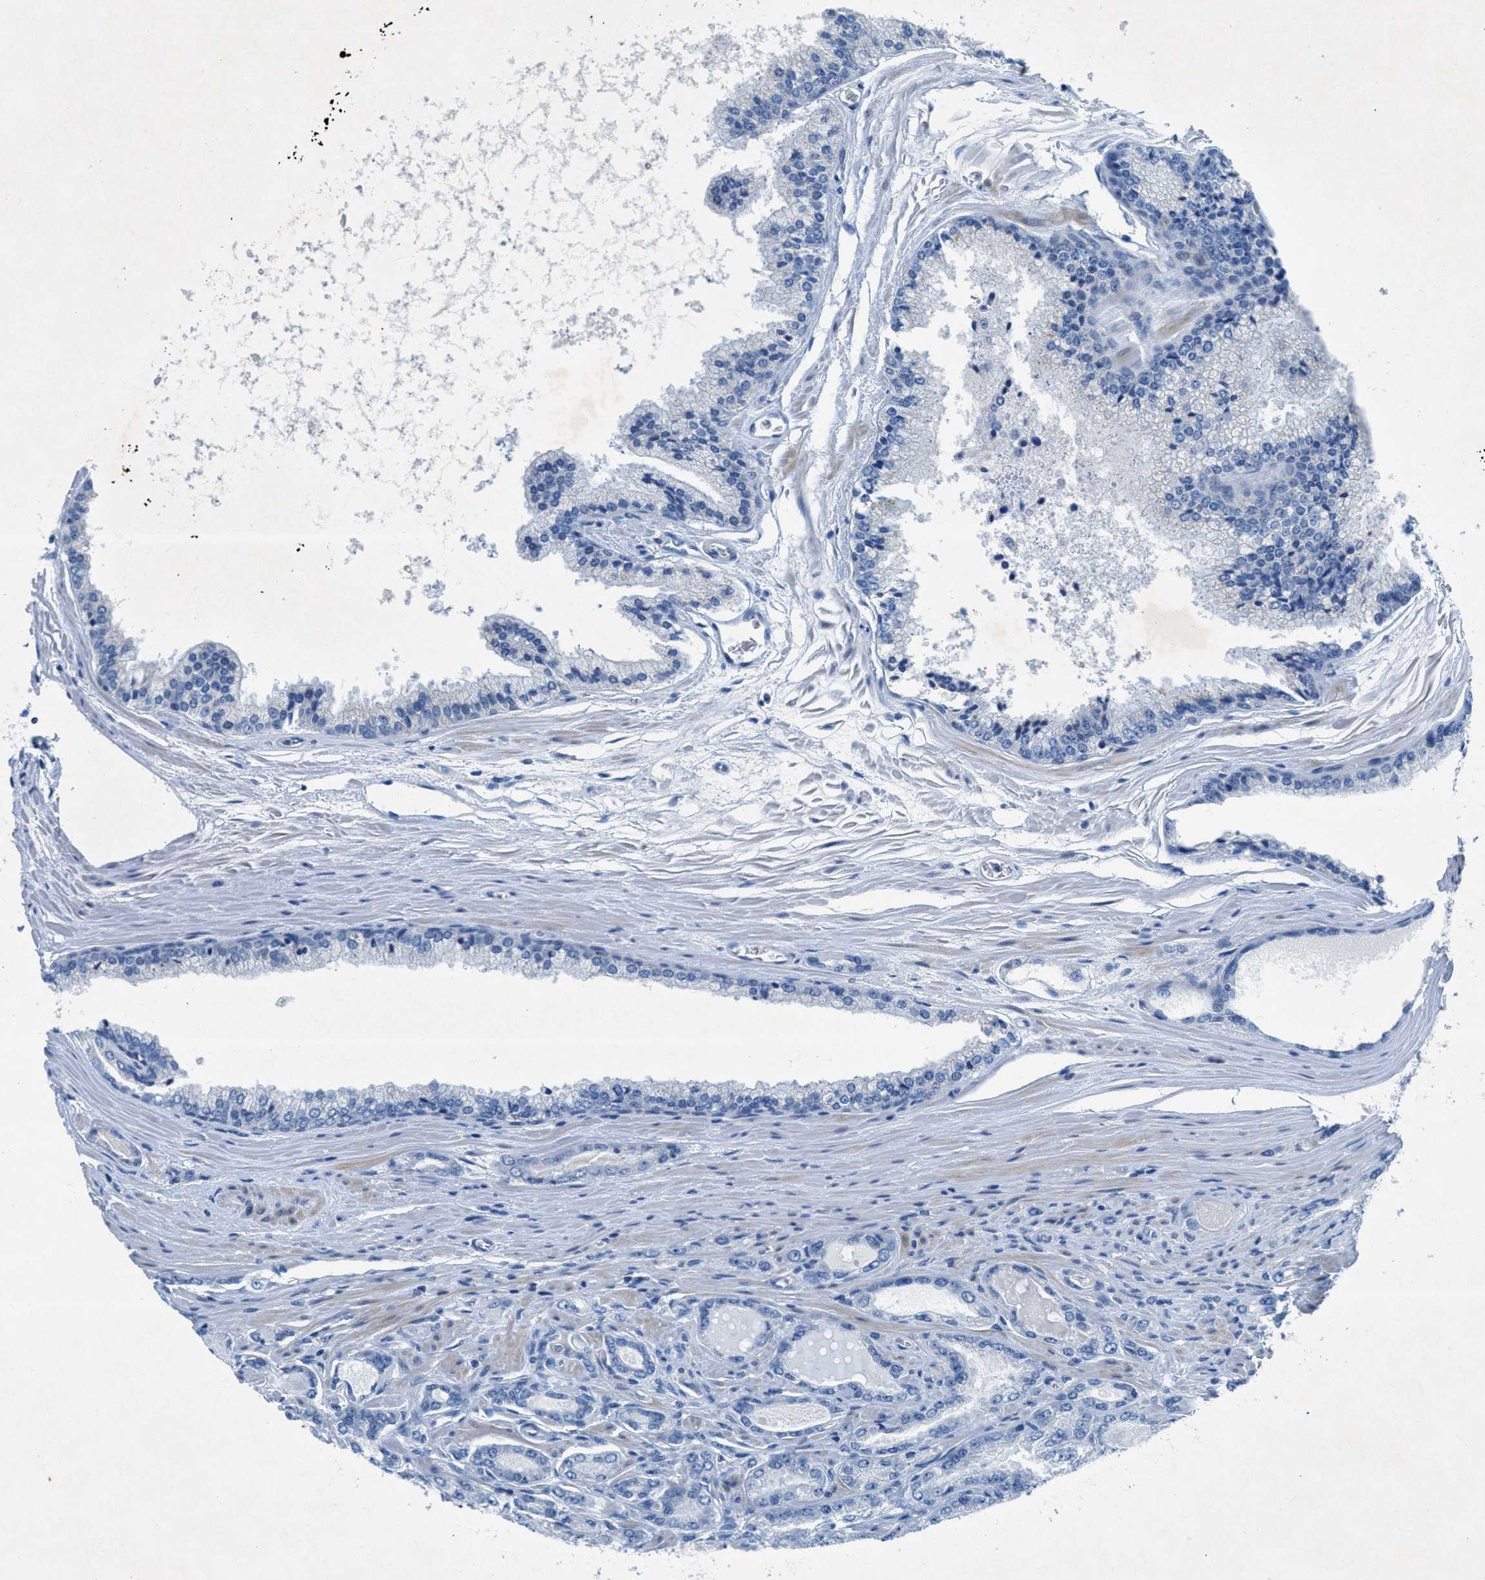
{"staining": {"intensity": "negative", "quantity": "none", "location": "none"}, "tissue": "prostate cancer", "cell_type": "Tumor cells", "image_type": "cancer", "snomed": [{"axis": "morphology", "description": "Adenocarcinoma, High grade"}, {"axis": "topography", "description": "Prostate"}], "caption": "High magnification brightfield microscopy of prostate high-grade adenocarcinoma stained with DAB (3,3'-diaminobenzidine) (brown) and counterstained with hematoxylin (blue): tumor cells show no significant expression.", "gene": "GALNT17", "patient": {"sex": "male", "age": 65}}